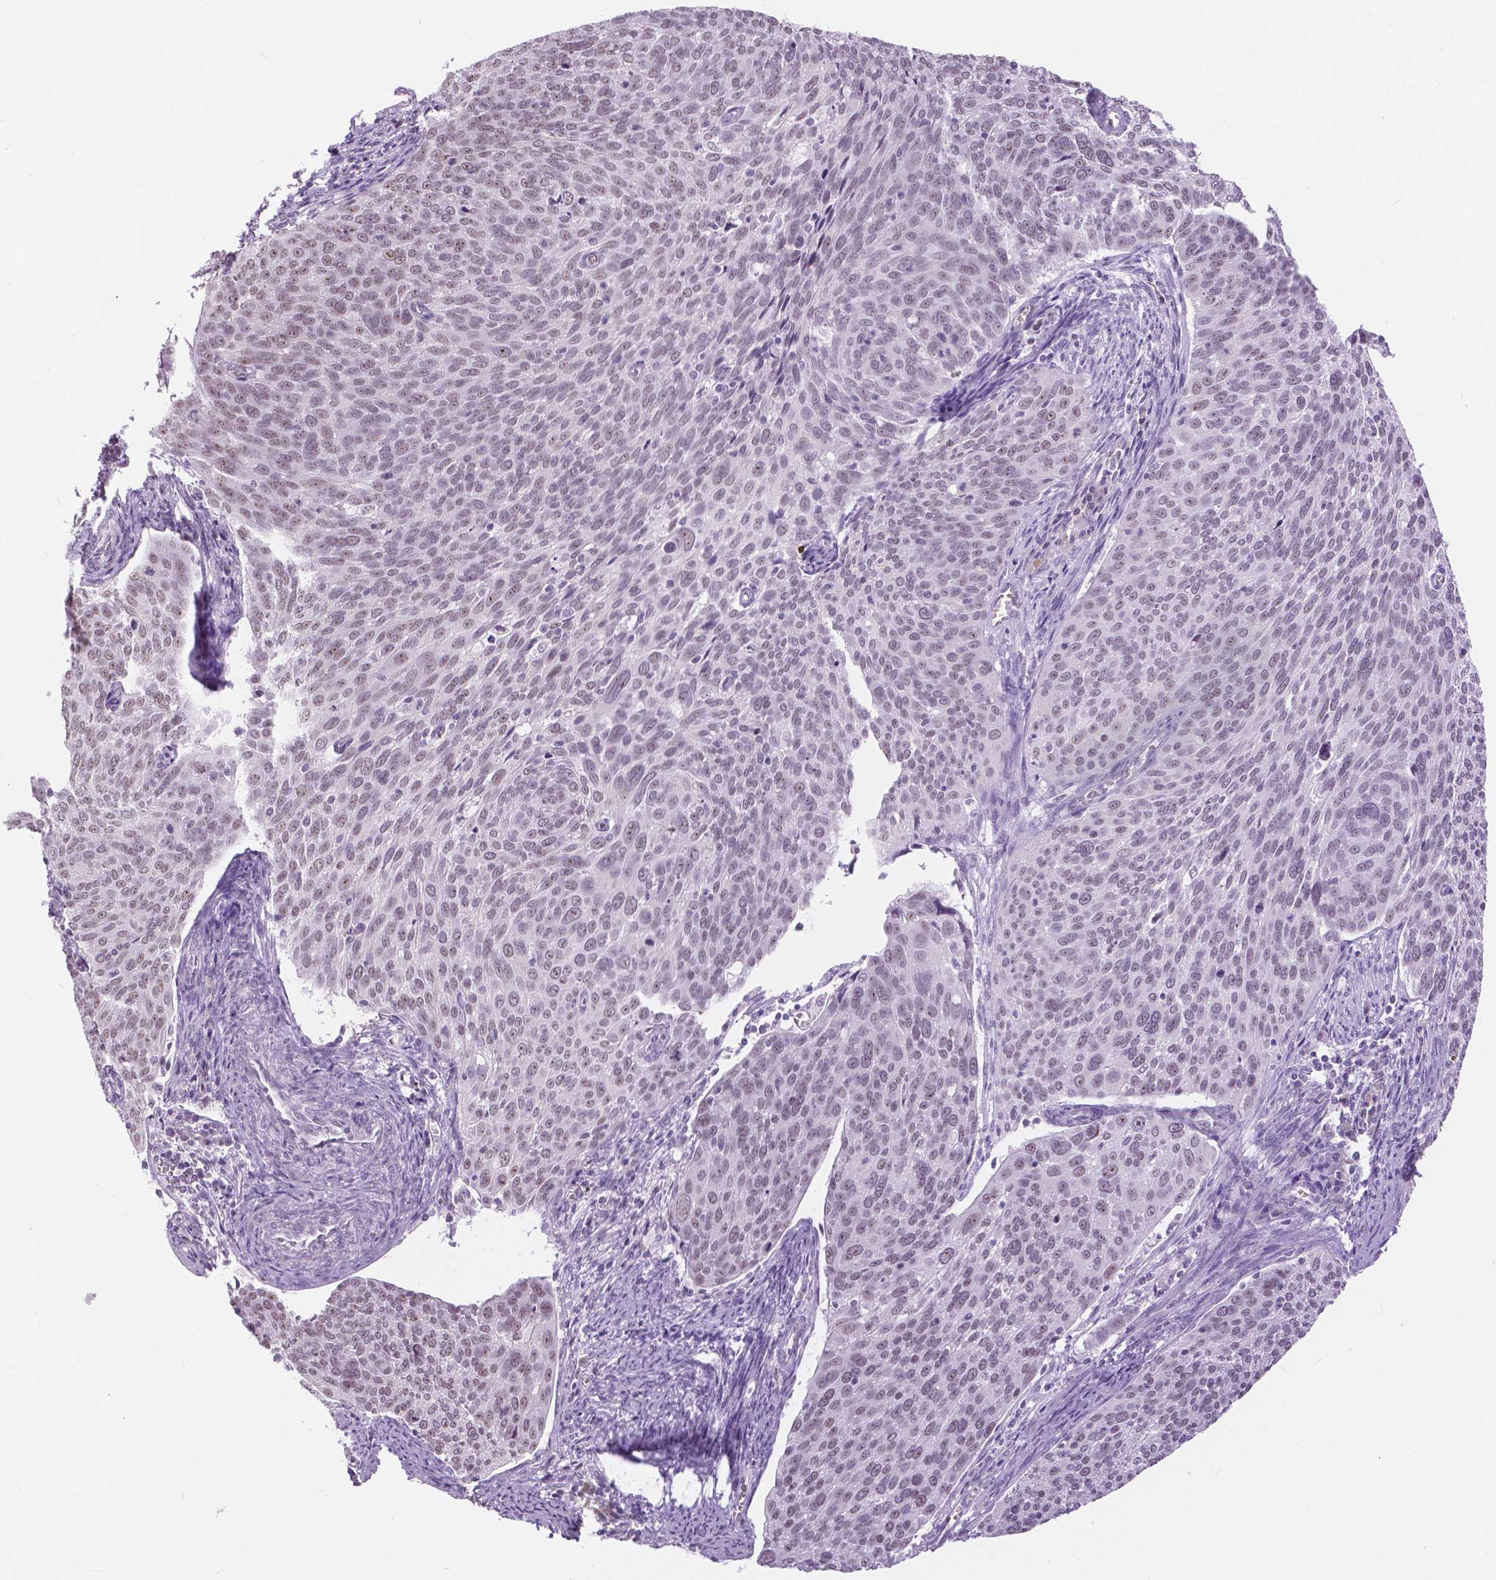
{"staining": {"intensity": "weak", "quantity": "<25%", "location": "nuclear"}, "tissue": "cervical cancer", "cell_type": "Tumor cells", "image_type": "cancer", "snomed": [{"axis": "morphology", "description": "Squamous cell carcinoma, NOS"}, {"axis": "topography", "description": "Cervix"}], "caption": "Protein analysis of cervical cancer (squamous cell carcinoma) exhibits no significant positivity in tumor cells. Nuclei are stained in blue.", "gene": "MYOM1", "patient": {"sex": "female", "age": 39}}